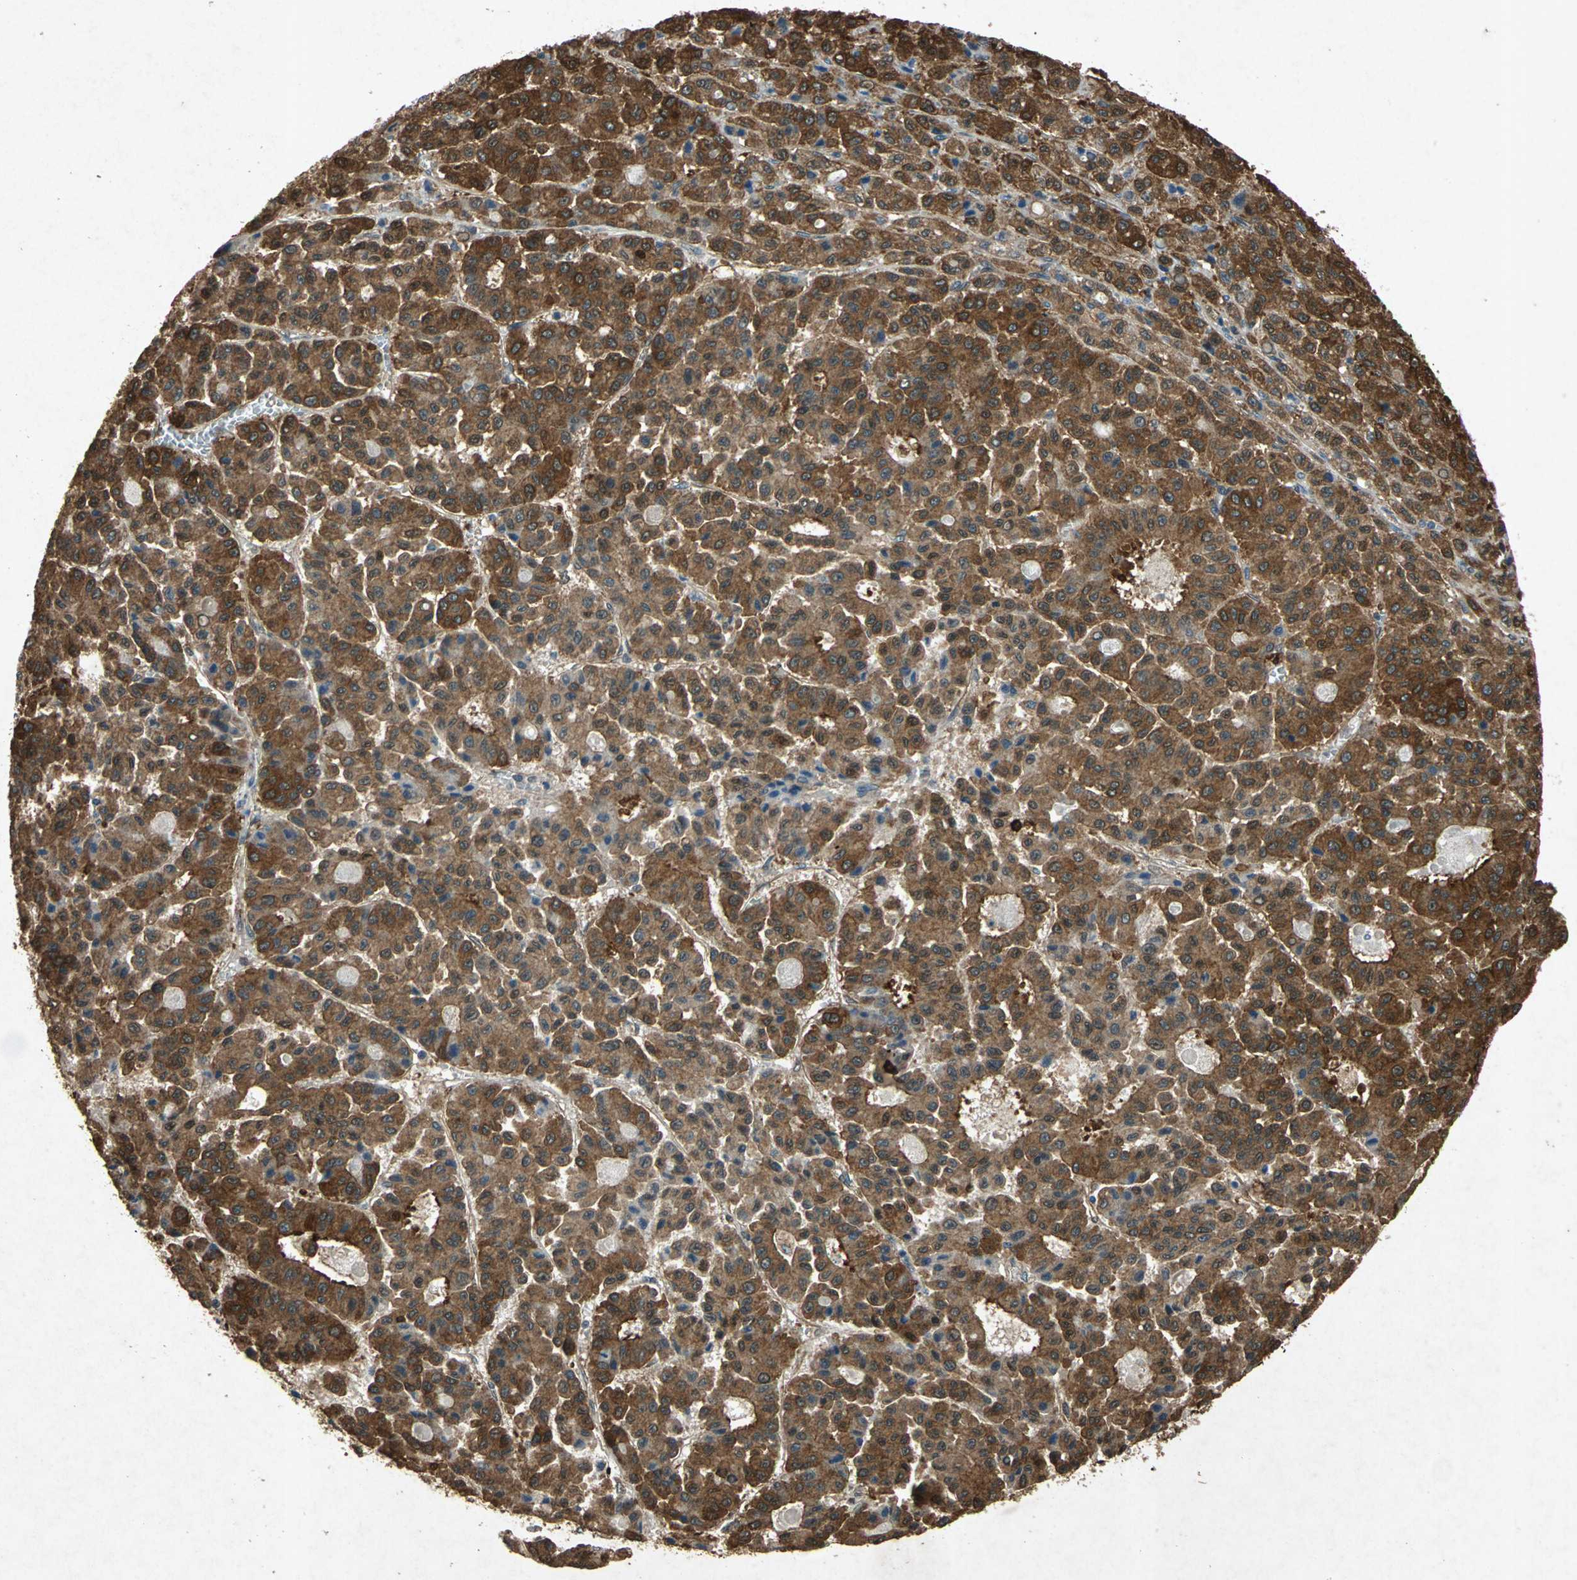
{"staining": {"intensity": "moderate", "quantity": ">75%", "location": "cytoplasmic/membranous"}, "tissue": "liver cancer", "cell_type": "Tumor cells", "image_type": "cancer", "snomed": [{"axis": "morphology", "description": "Carcinoma, Hepatocellular, NOS"}, {"axis": "topography", "description": "Liver"}], "caption": "Liver cancer was stained to show a protein in brown. There is medium levels of moderate cytoplasmic/membranous expression in approximately >75% of tumor cells.", "gene": "HSP90AB1", "patient": {"sex": "male", "age": 70}}